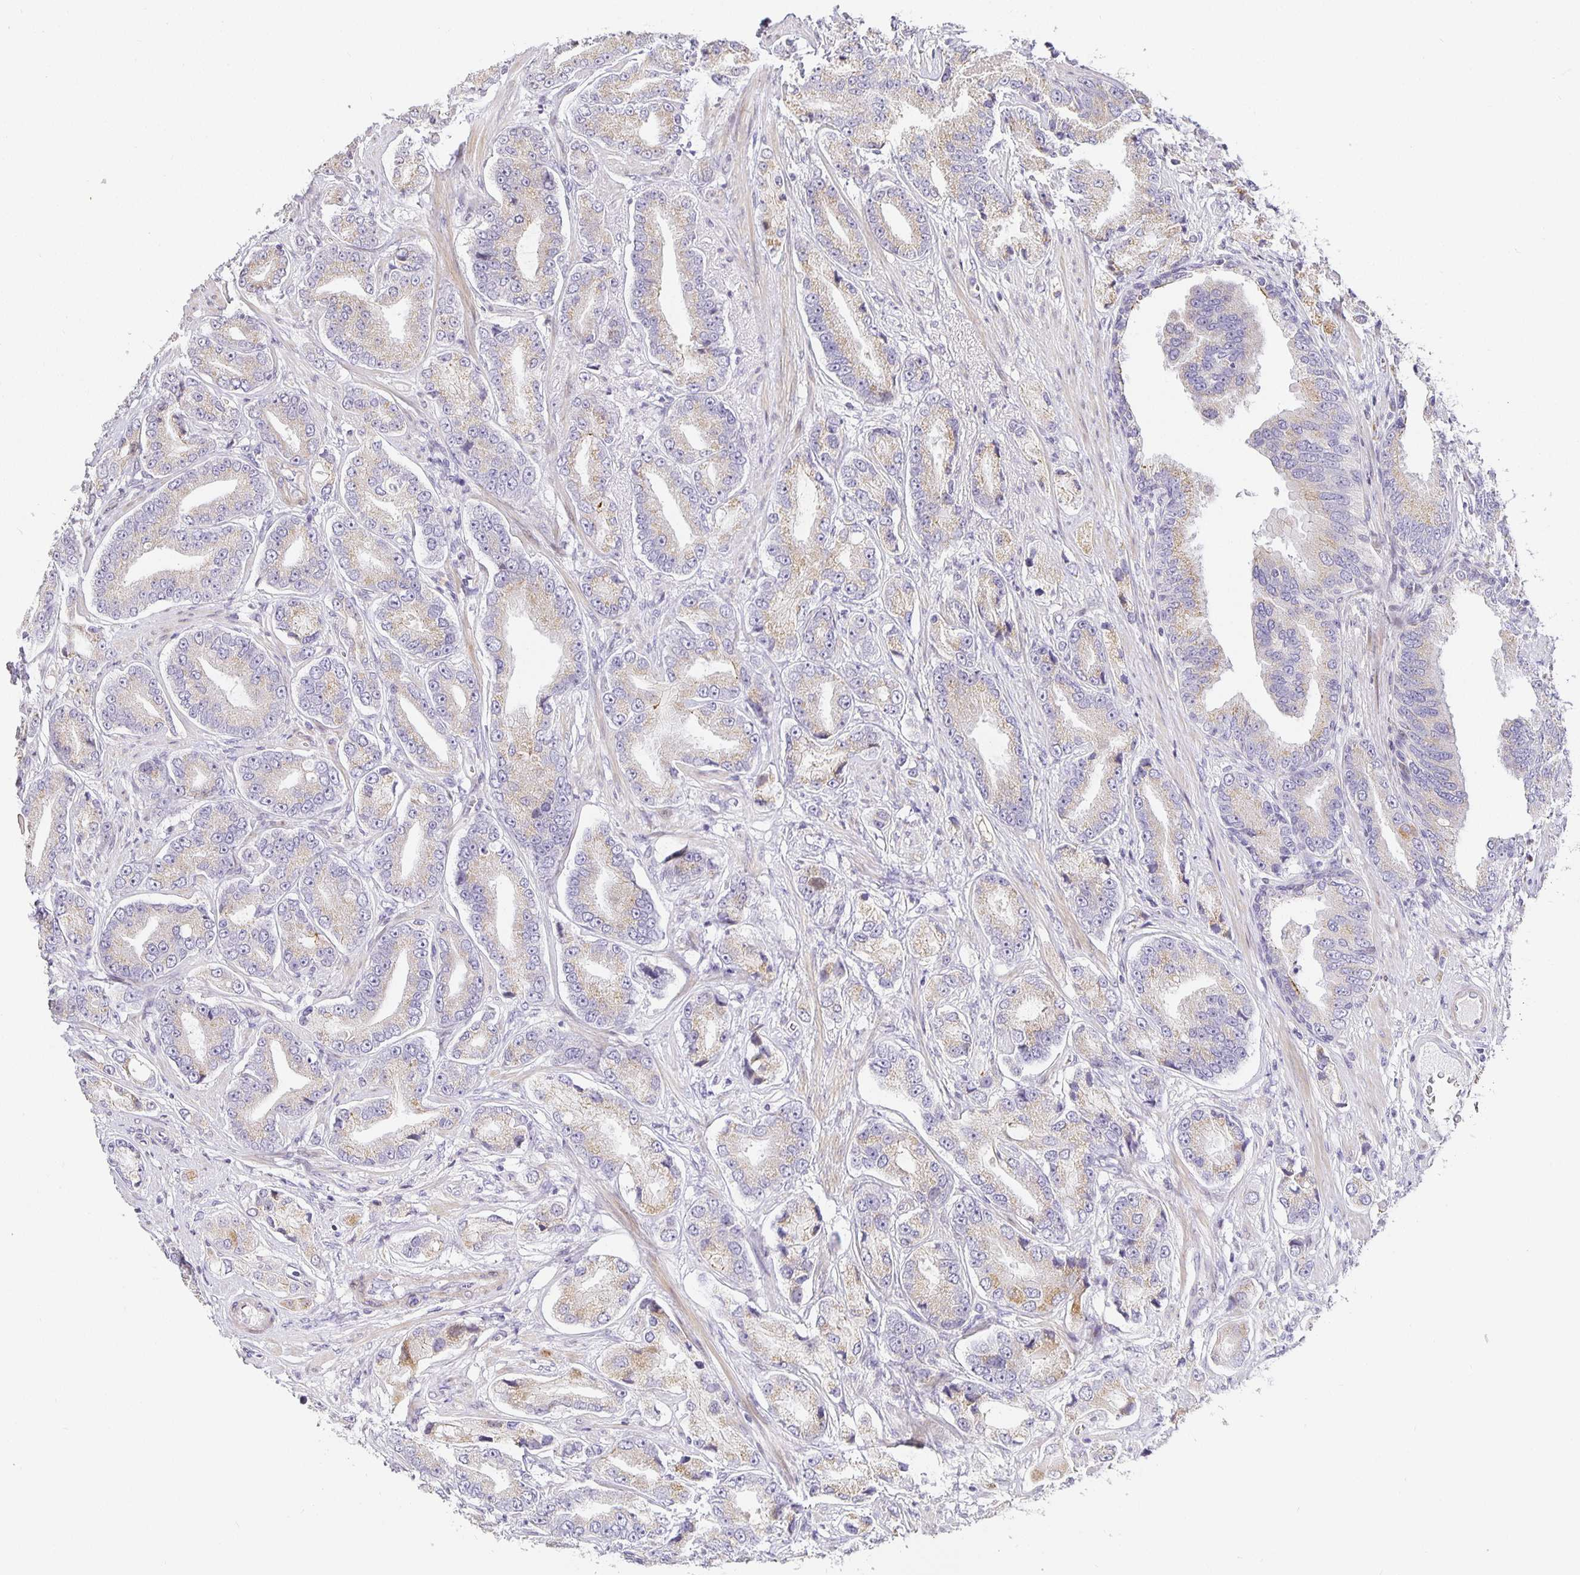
{"staining": {"intensity": "weak", "quantity": "25%-75%", "location": "cytoplasmic/membranous"}, "tissue": "prostate cancer", "cell_type": "Tumor cells", "image_type": "cancer", "snomed": [{"axis": "morphology", "description": "Adenocarcinoma, High grade"}, {"axis": "topography", "description": "Prostate and seminal vesicle, NOS"}], "caption": "The photomicrograph reveals a brown stain indicating the presence of a protein in the cytoplasmic/membranous of tumor cells in prostate adenocarcinoma (high-grade).", "gene": "TJP3", "patient": {"sex": "male", "age": 61}}